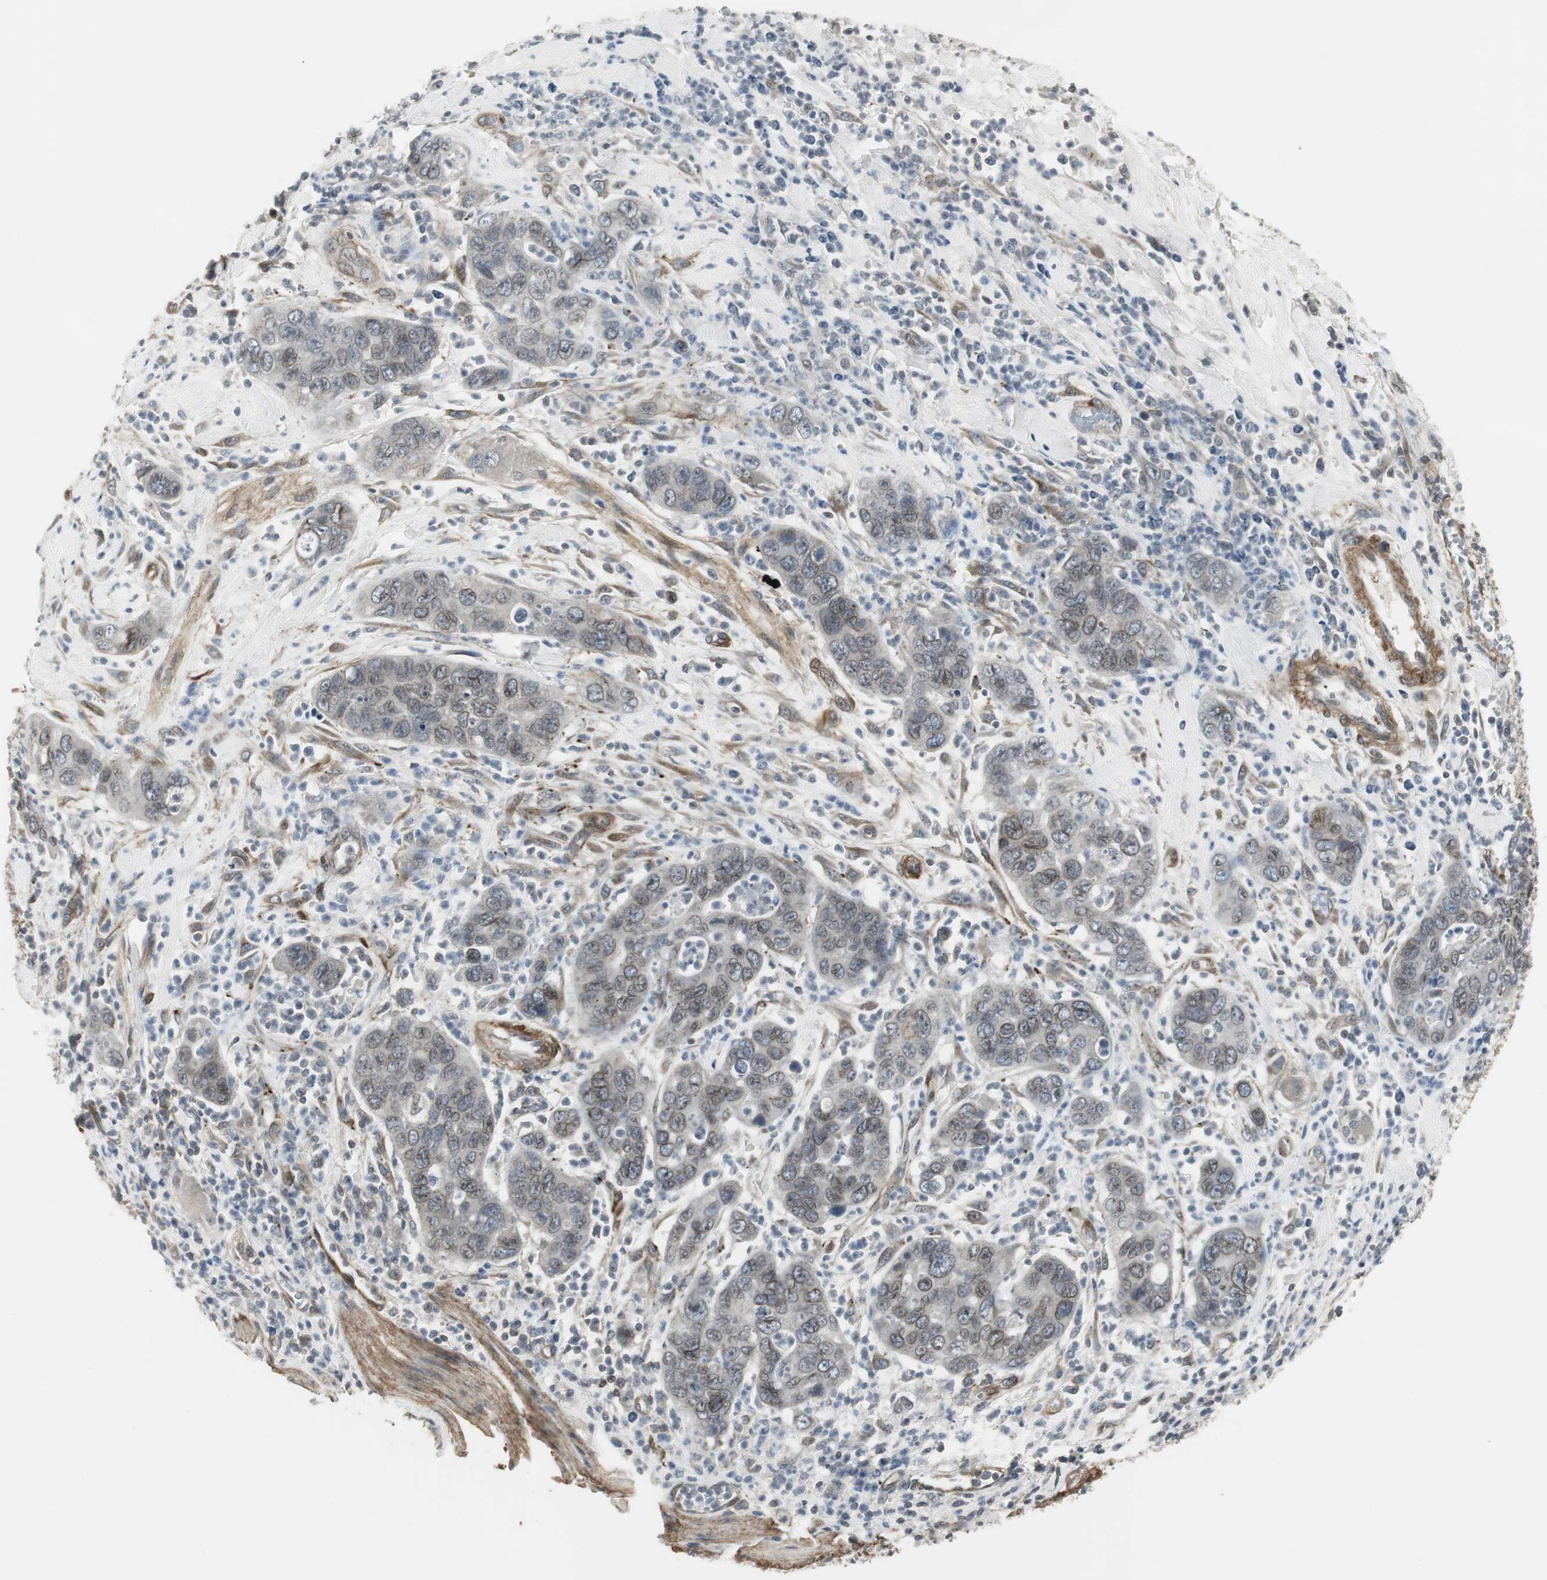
{"staining": {"intensity": "weak", "quantity": "<25%", "location": "cytoplasmic/membranous,nuclear"}, "tissue": "pancreatic cancer", "cell_type": "Tumor cells", "image_type": "cancer", "snomed": [{"axis": "morphology", "description": "Adenocarcinoma, NOS"}, {"axis": "topography", "description": "Pancreas"}], "caption": "High power microscopy micrograph of an IHC image of adenocarcinoma (pancreatic), revealing no significant staining in tumor cells.", "gene": "SCYL3", "patient": {"sex": "female", "age": 71}}